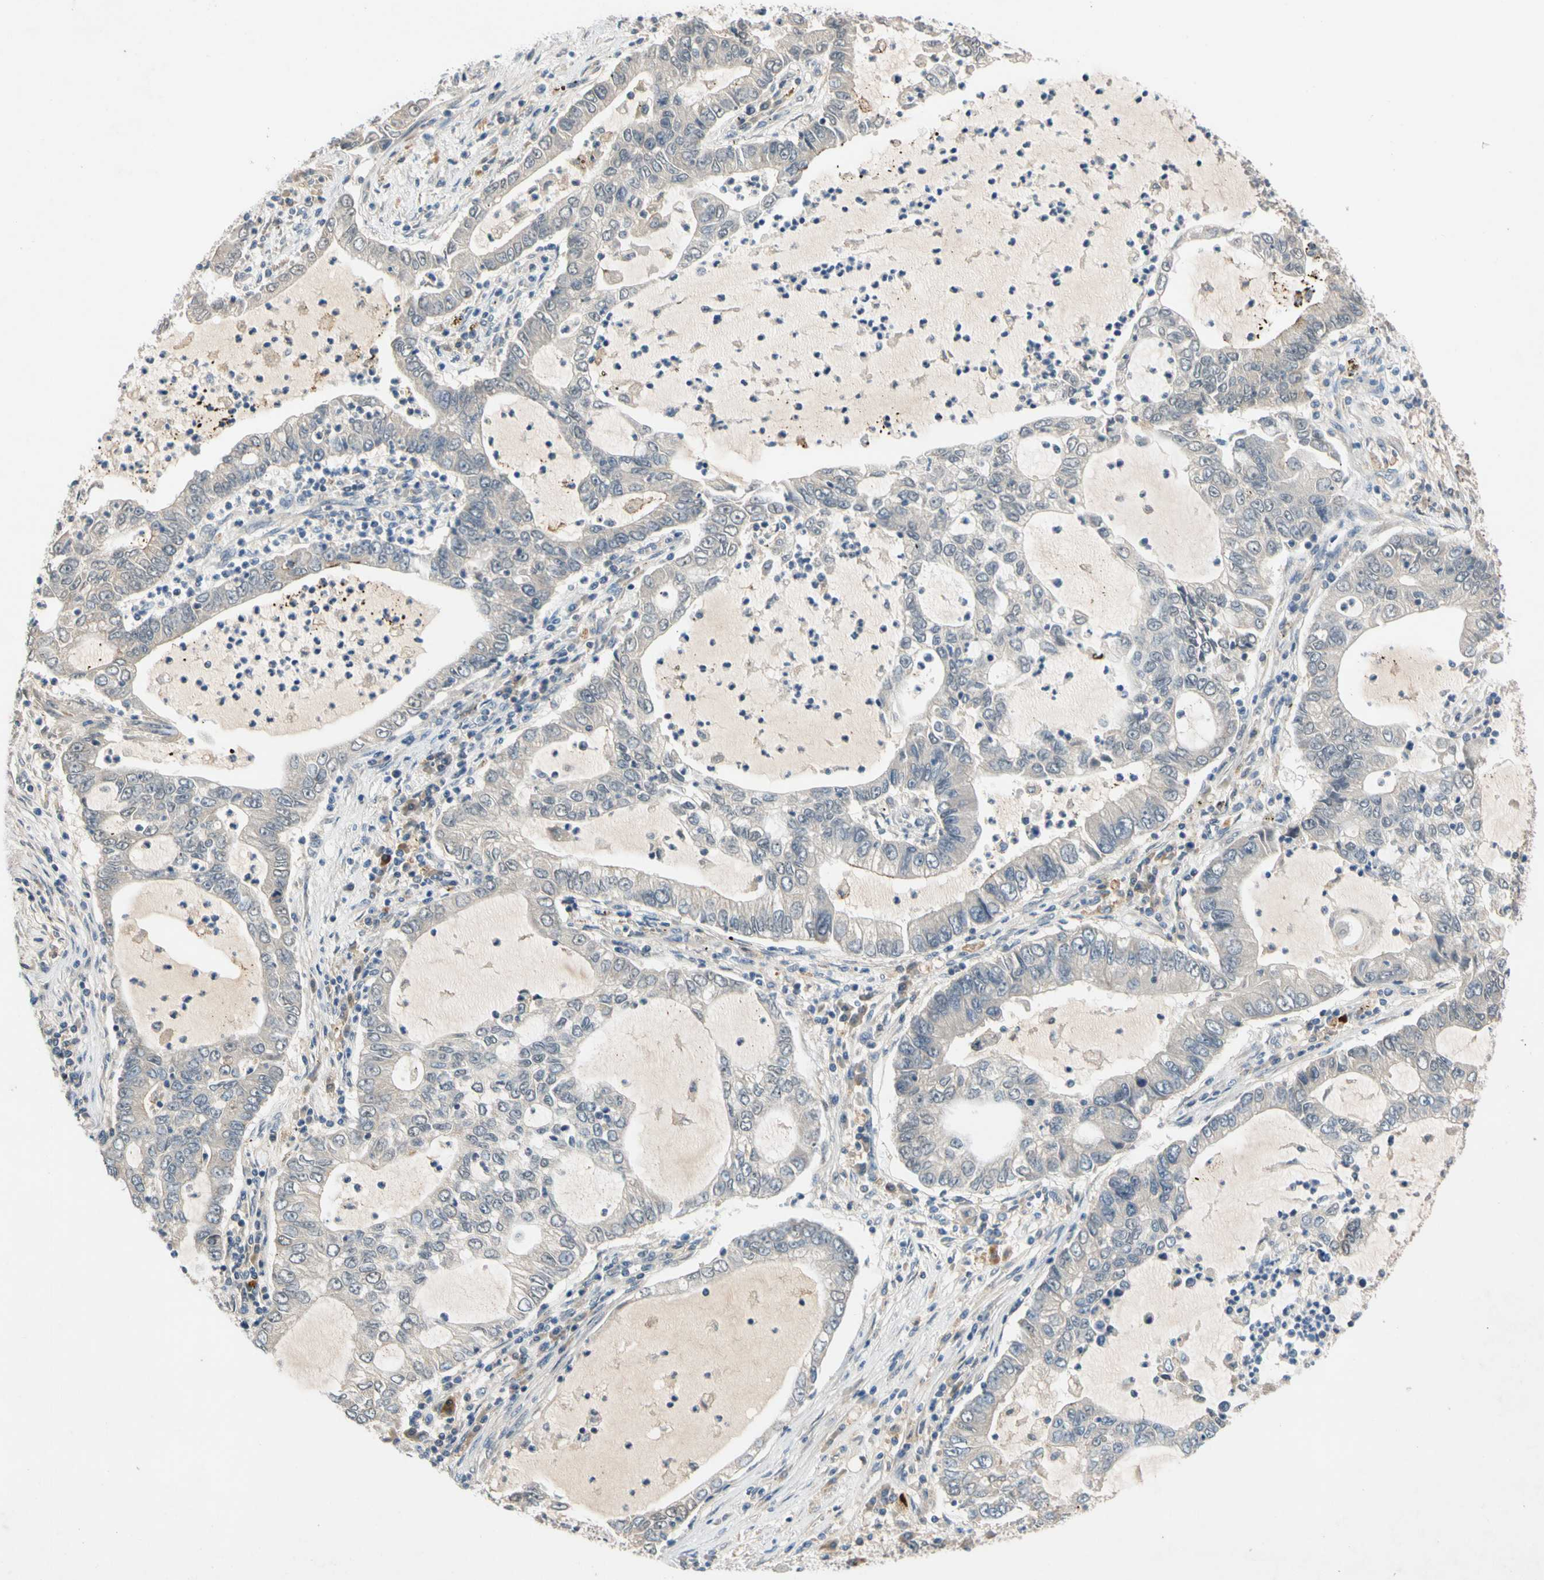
{"staining": {"intensity": "negative", "quantity": "none", "location": "none"}, "tissue": "lung cancer", "cell_type": "Tumor cells", "image_type": "cancer", "snomed": [{"axis": "morphology", "description": "Adenocarcinoma, NOS"}, {"axis": "topography", "description": "Lung"}], "caption": "Human lung cancer stained for a protein using immunohistochemistry (IHC) shows no expression in tumor cells.", "gene": "CNST", "patient": {"sex": "female", "age": 51}}